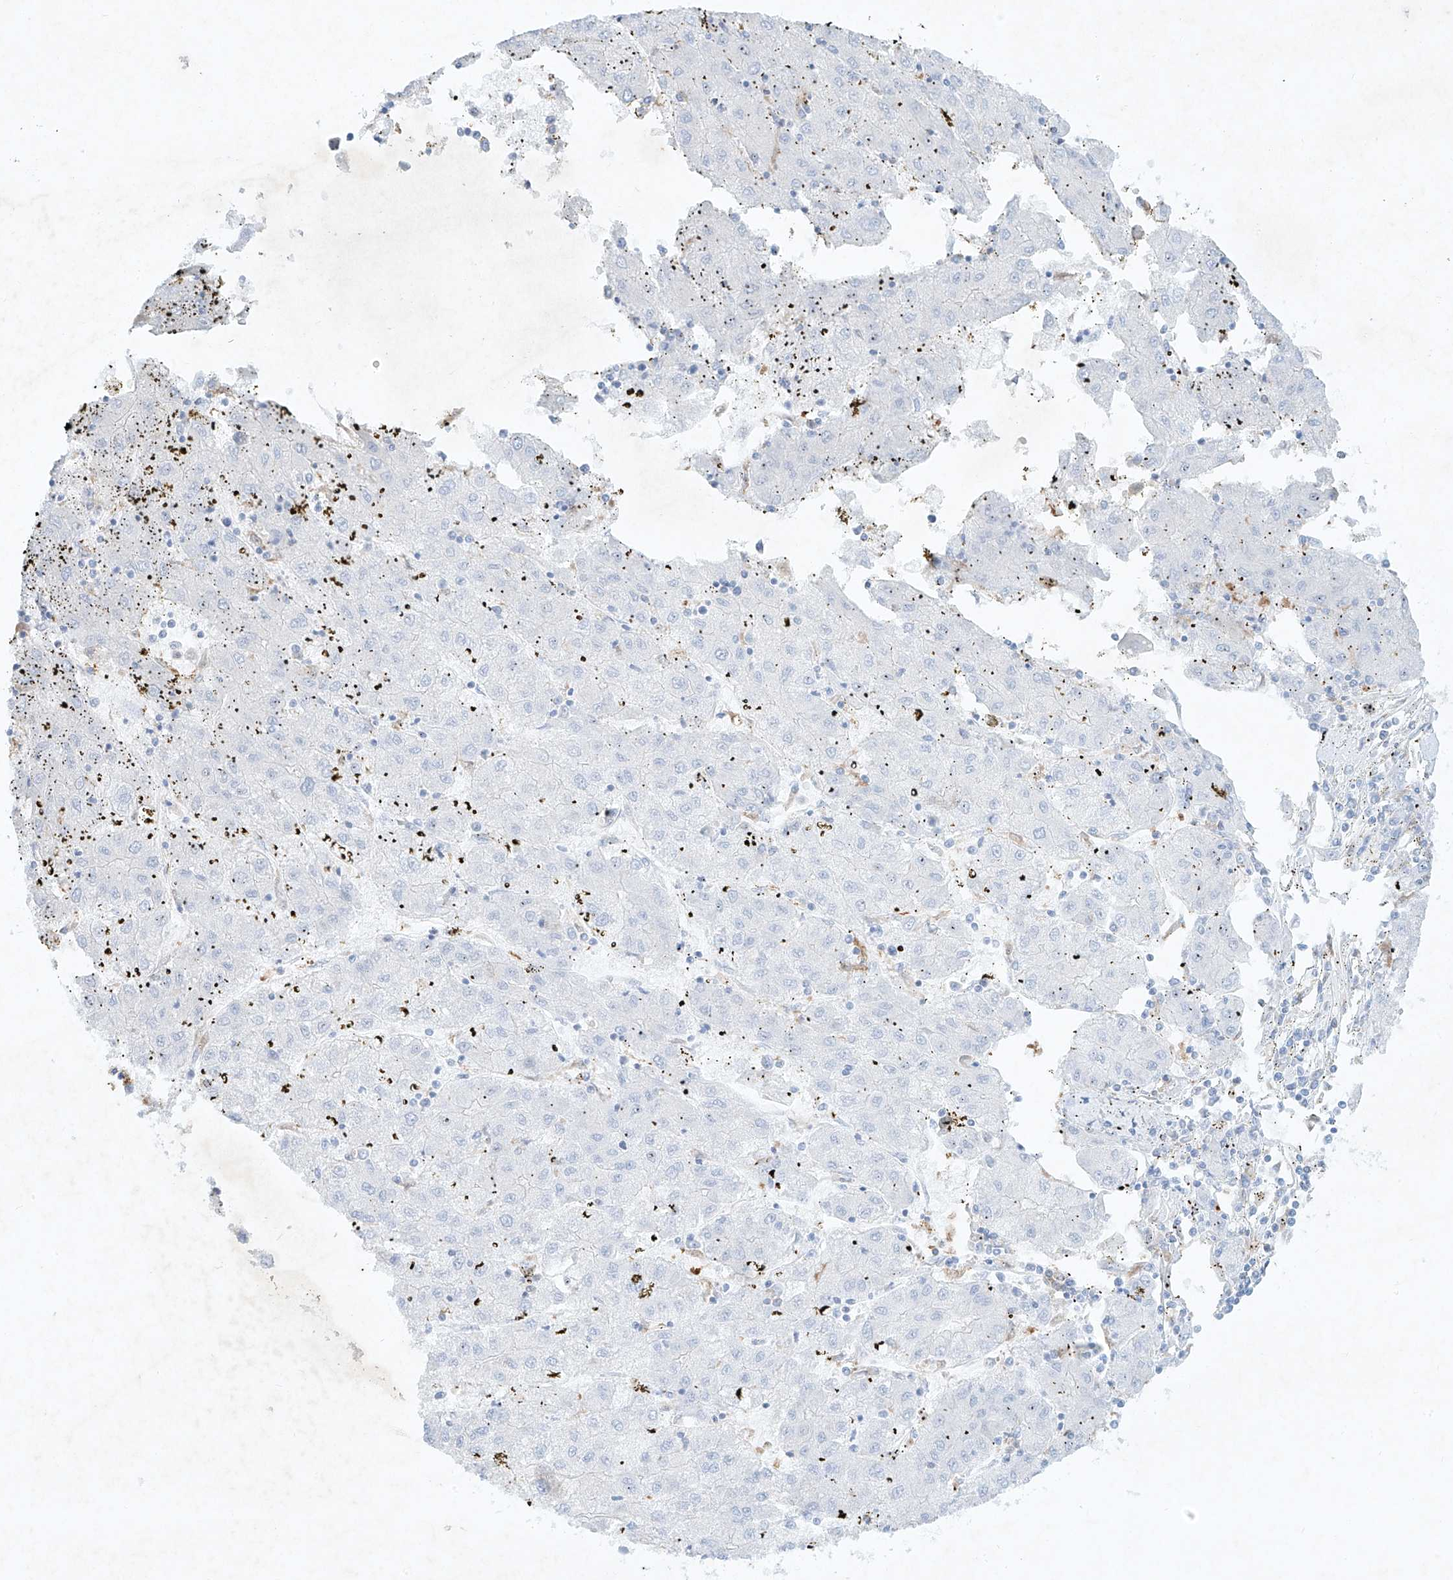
{"staining": {"intensity": "negative", "quantity": "none", "location": "none"}, "tissue": "liver cancer", "cell_type": "Tumor cells", "image_type": "cancer", "snomed": [{"axis": "morphology", "description": "Carcinoma, Hepatocellular, NOS"}, {"axis": "topography", "description": "Liver"}], "caption": "Photomicrograph shows no significant protein positivity in tumor cells of hepatocellular carcinoma (liver).", "gene": "PLEK", "patient": {"sex": "male", "age": 72}}